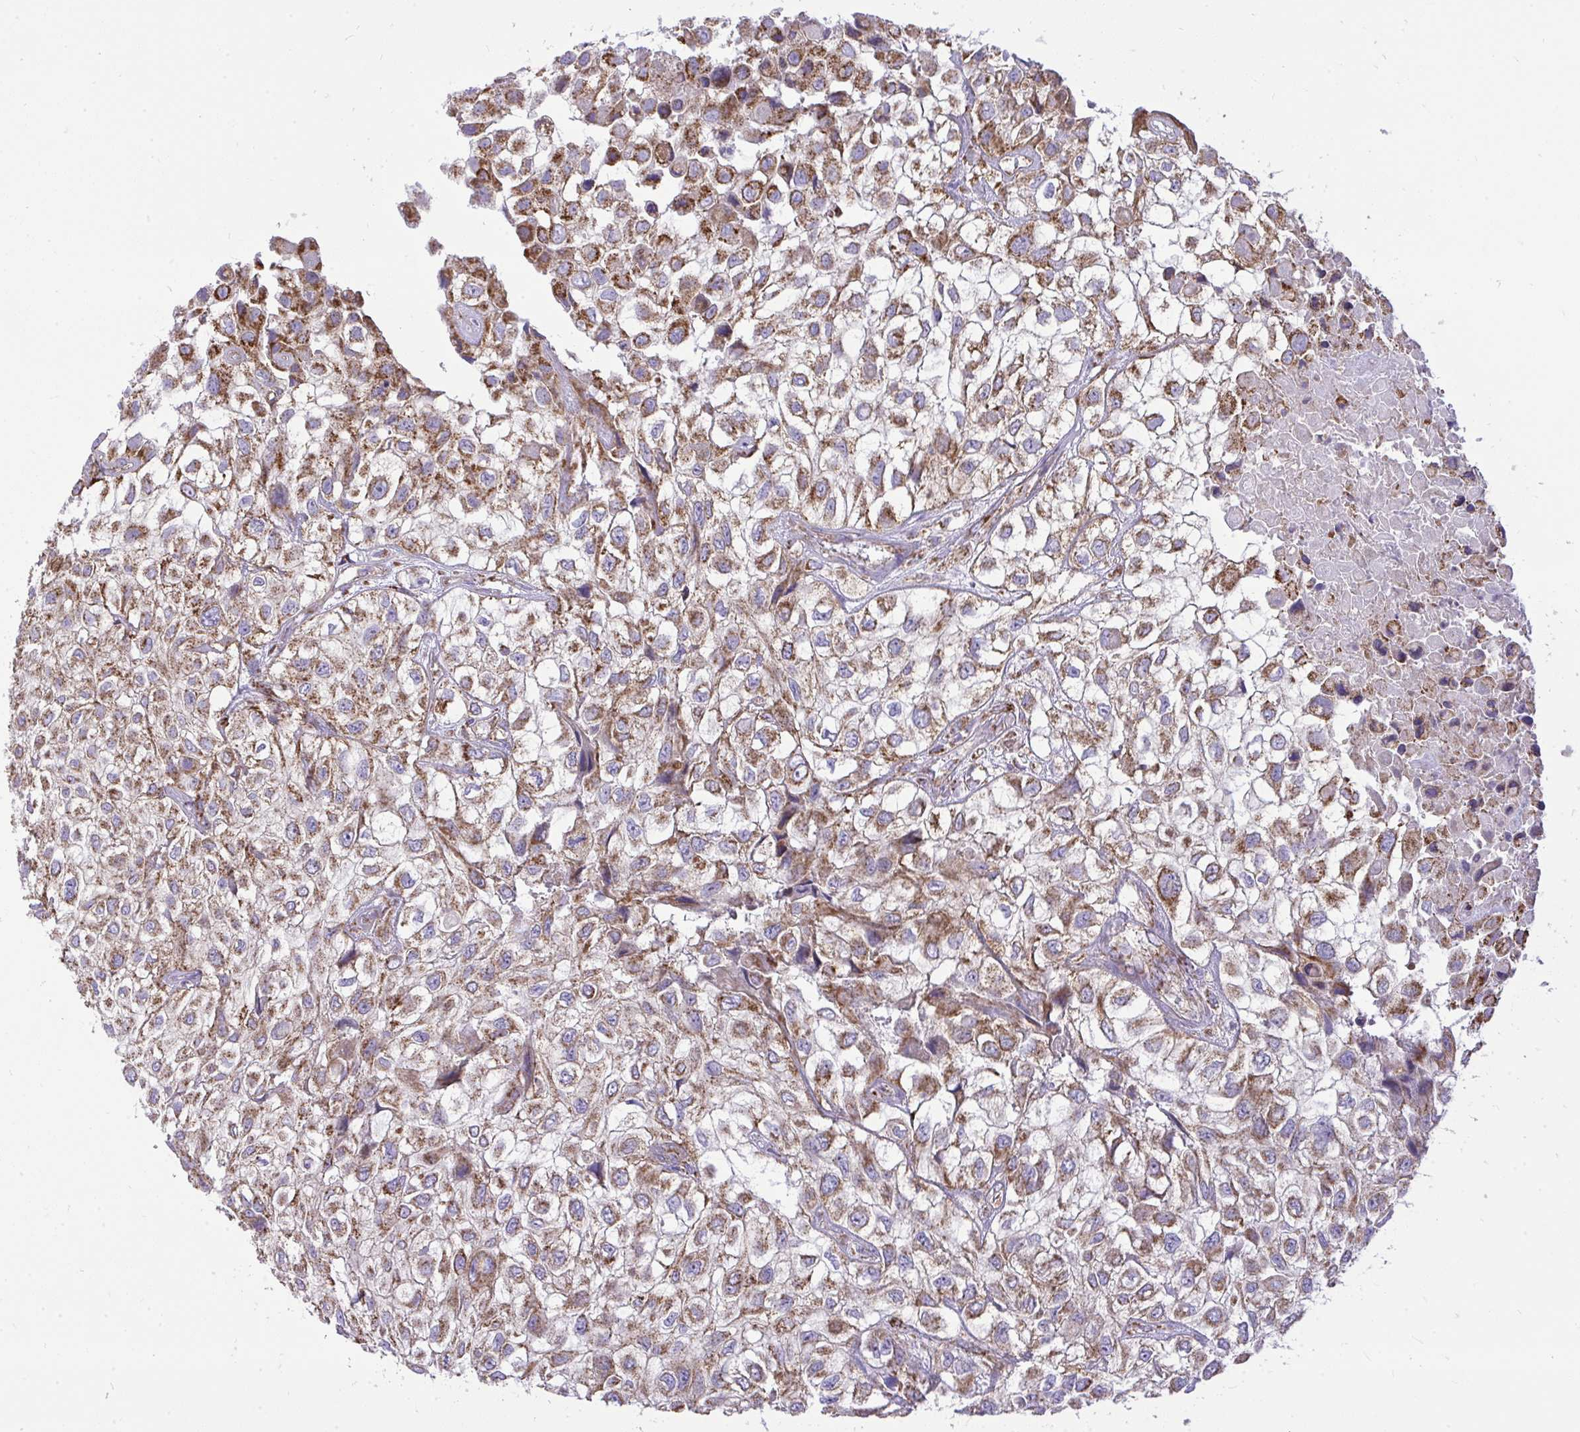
{"staining": {"intensity": "strong", "quantity": ">75%", "location": "cytoplasmic/membranous"}, "tissue": "urothelial cancer", "cell_type": "Tumor cells", "image_type": "cancer", "snomed": [{"axis": "morphology", "description": "Urothelial carcinoma, High grade"}, {"axis": "topography", "description": "Urinary bladder"}], "caption": "DAB immunohistochemical staining of human high-grade urothelial carcinoma shows strong cytoplasmic/membranous protein positivity in about >75% of tumor cells.", "gene": "SPTBN2", "patient": {"sex": "male", "age": 56}}